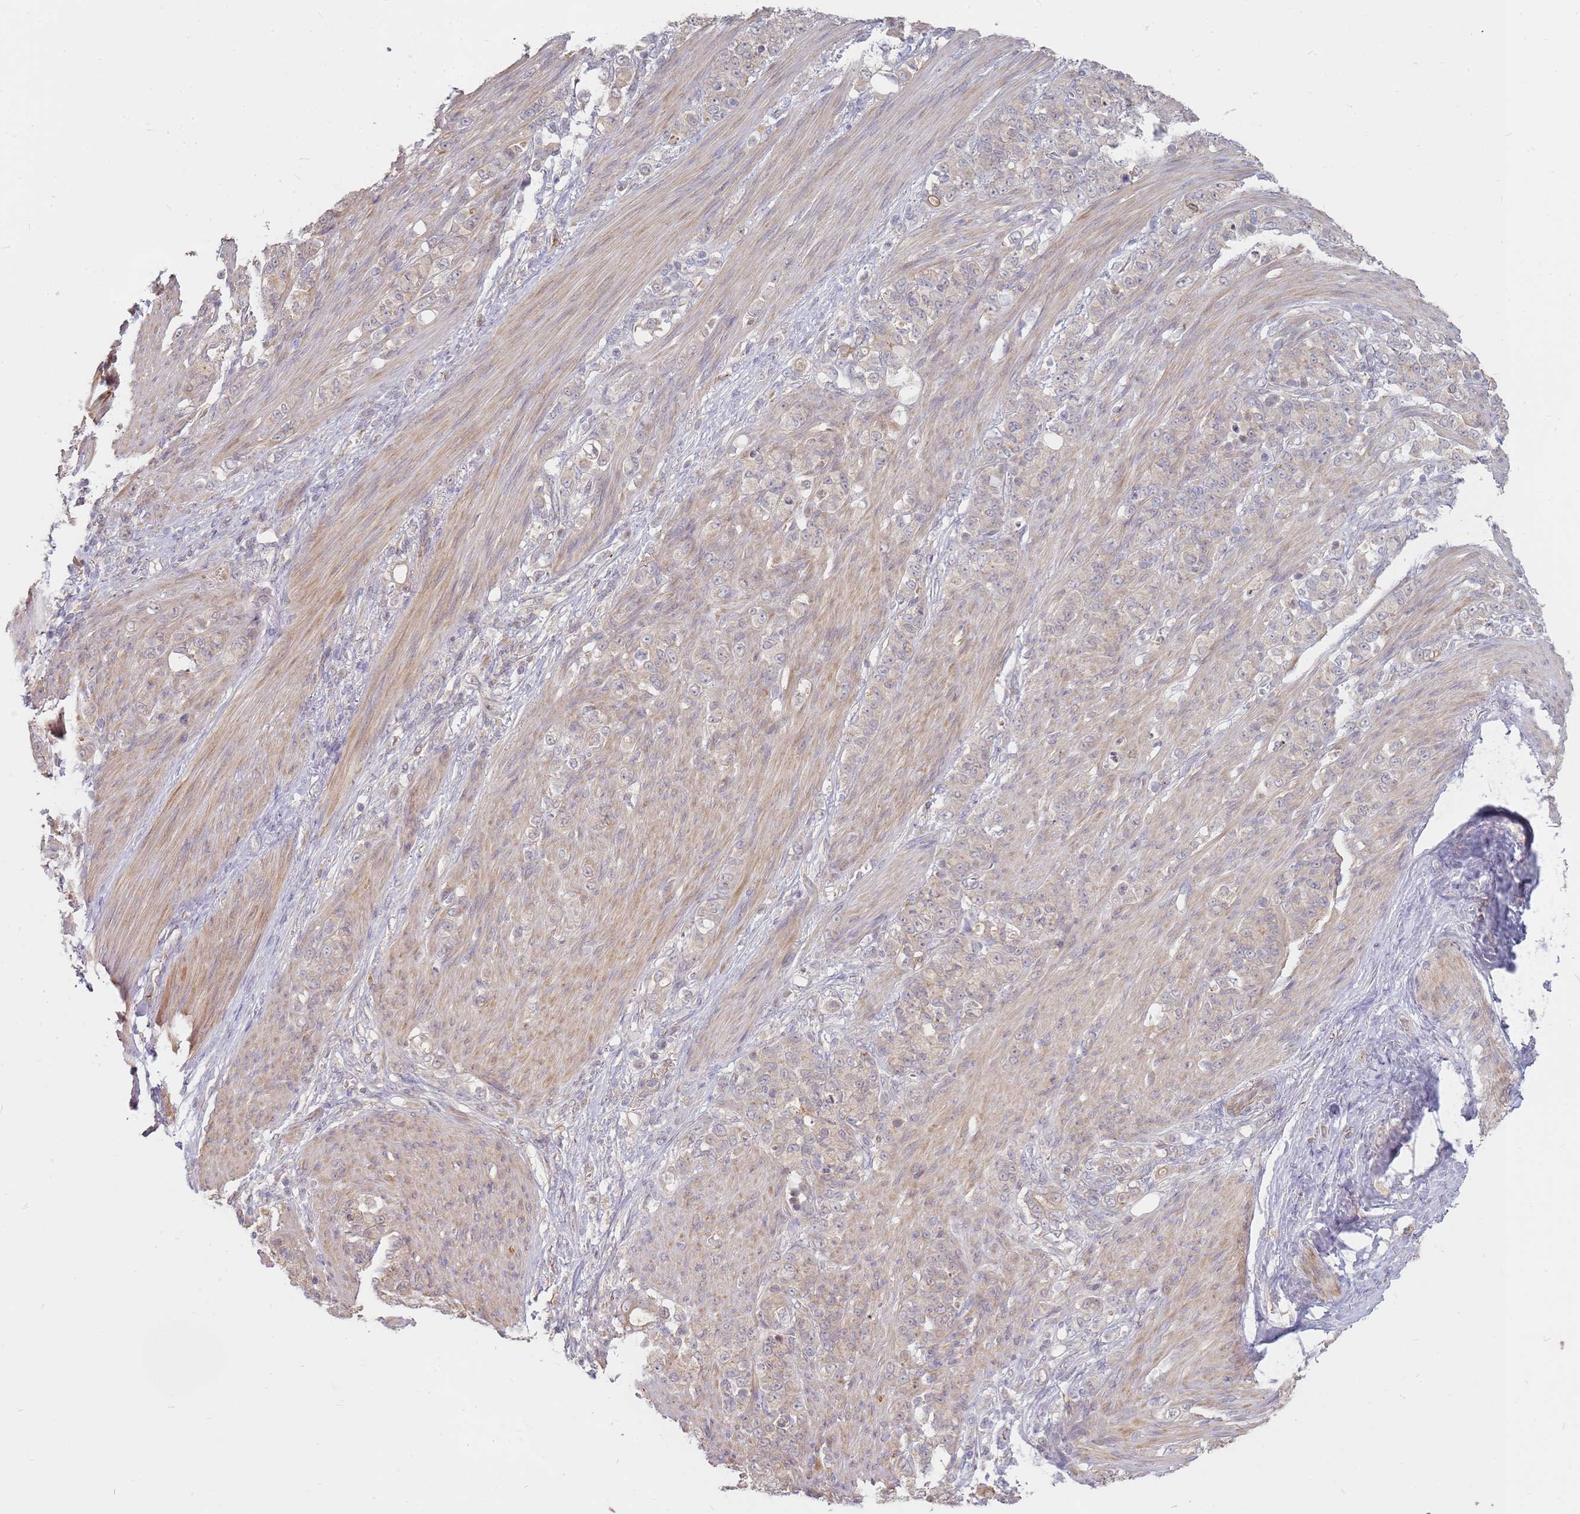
{"staining": {"intensity": "negative", "quantity": "none", "location": "none"}, "tissue": "stomach cancer", "cell_type": "Tumor cells", "image_type": "cancer", "snomed": [{"axis": "morphology", "description": "Adenocarcinoma, NOS"}, {"axis": "topography", "description": "Stomach"}], "caption": "Tumor cells are negative for brown protein staining in stomach cancer.", "gene": "MPEG1", "patient": {"sex": "female", "age": 79}}